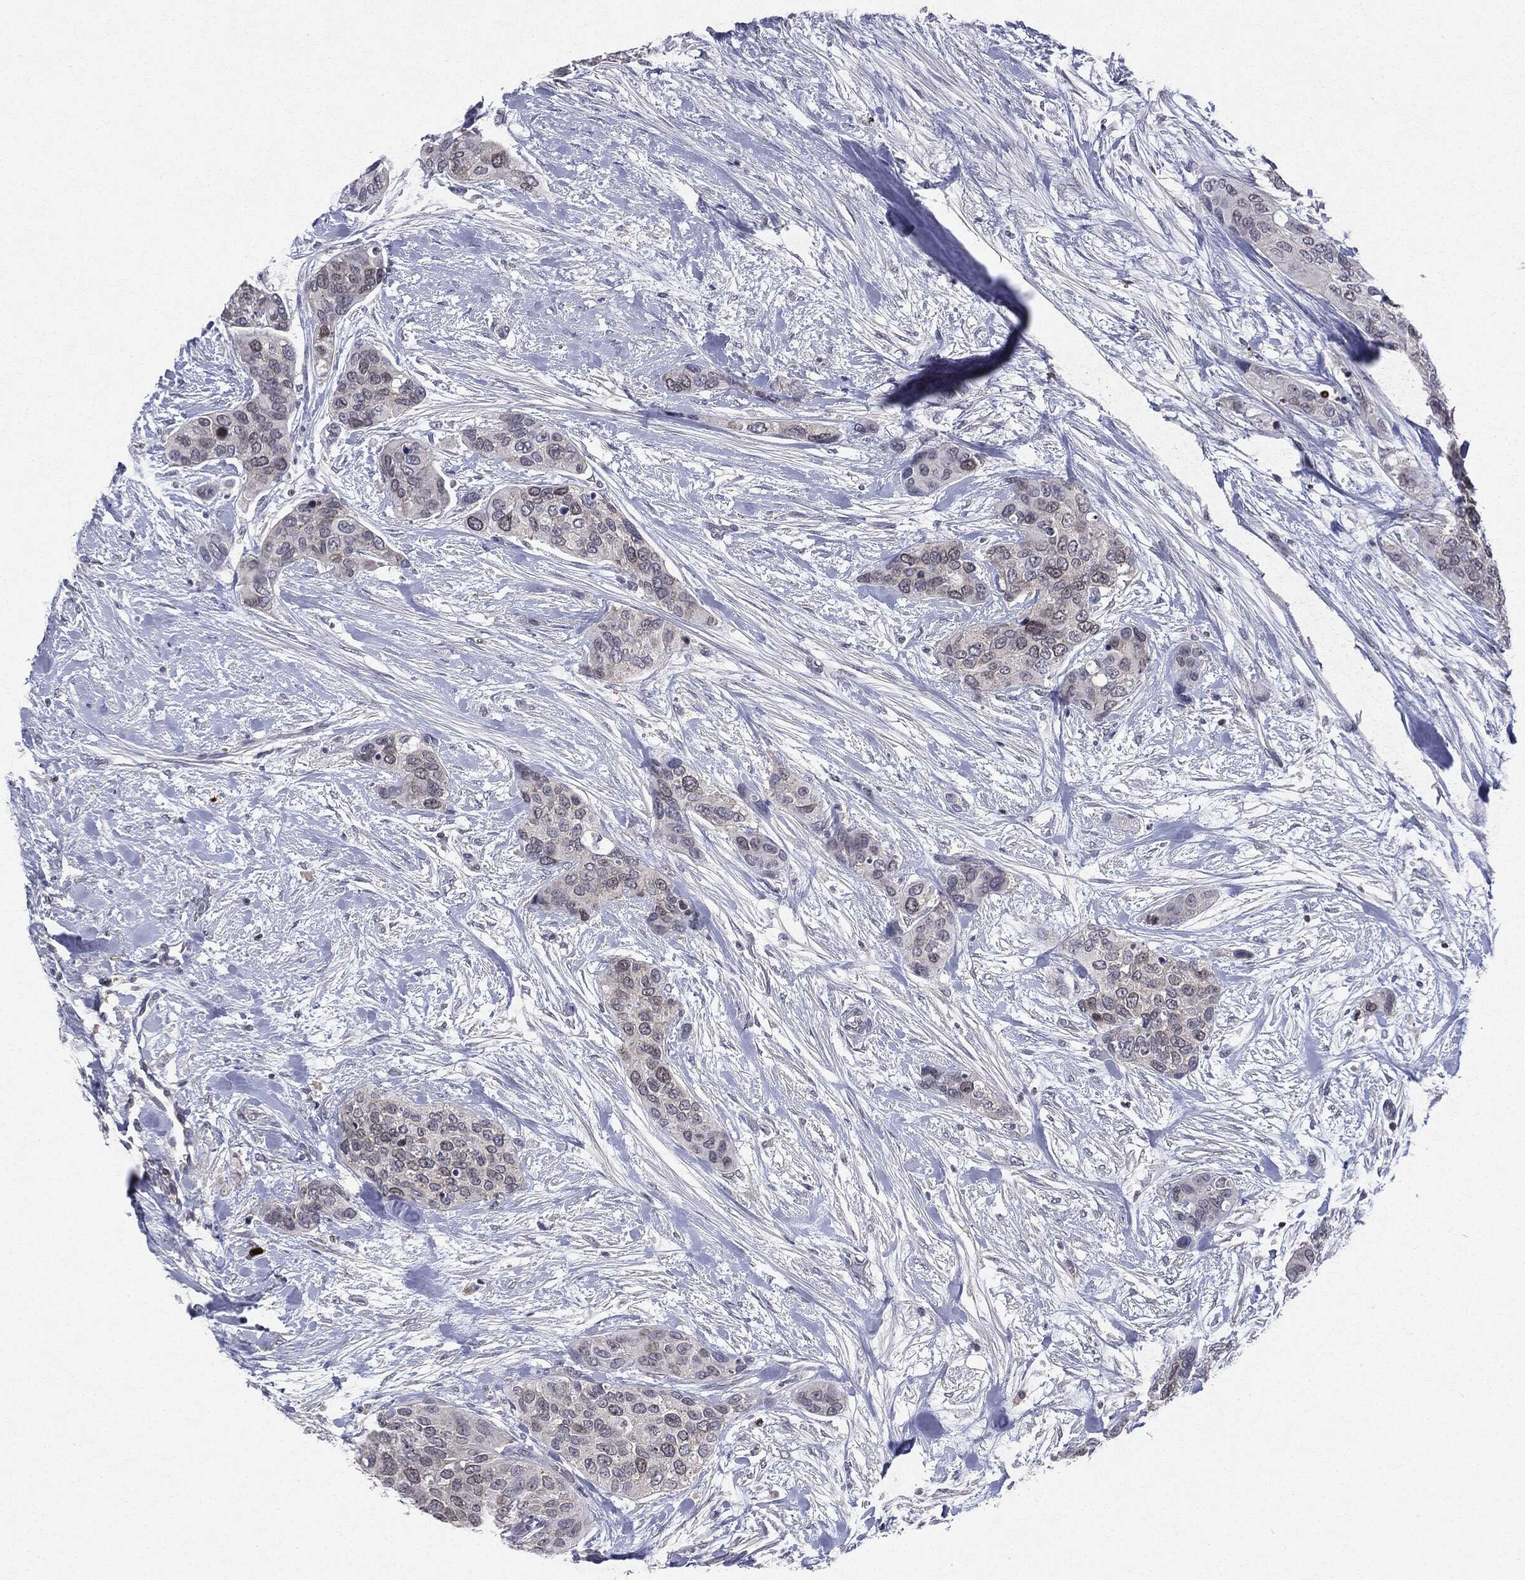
{"staining": {"intensity": "negative", "quantity": "none", "location": "none"}, "tissue": "urothelial cancer", "cell_type": "Tumor cells", "image_type": "cancer", "snomed": [{"axis": "morphology", "description": "Urothelial carcinoma, High grade"}, {"axis": "topography", "description": "Urinary bladder"}], "caption": "There is no significant expression in tumor cells of urothelial cancer. (DAB (3,3'-diaminobenzidine) immunohistochemistry visualized using brightfield microscopy, high magnification).", "gene": "KIF2C", "patient": {"sex": "male", "age": 77}}